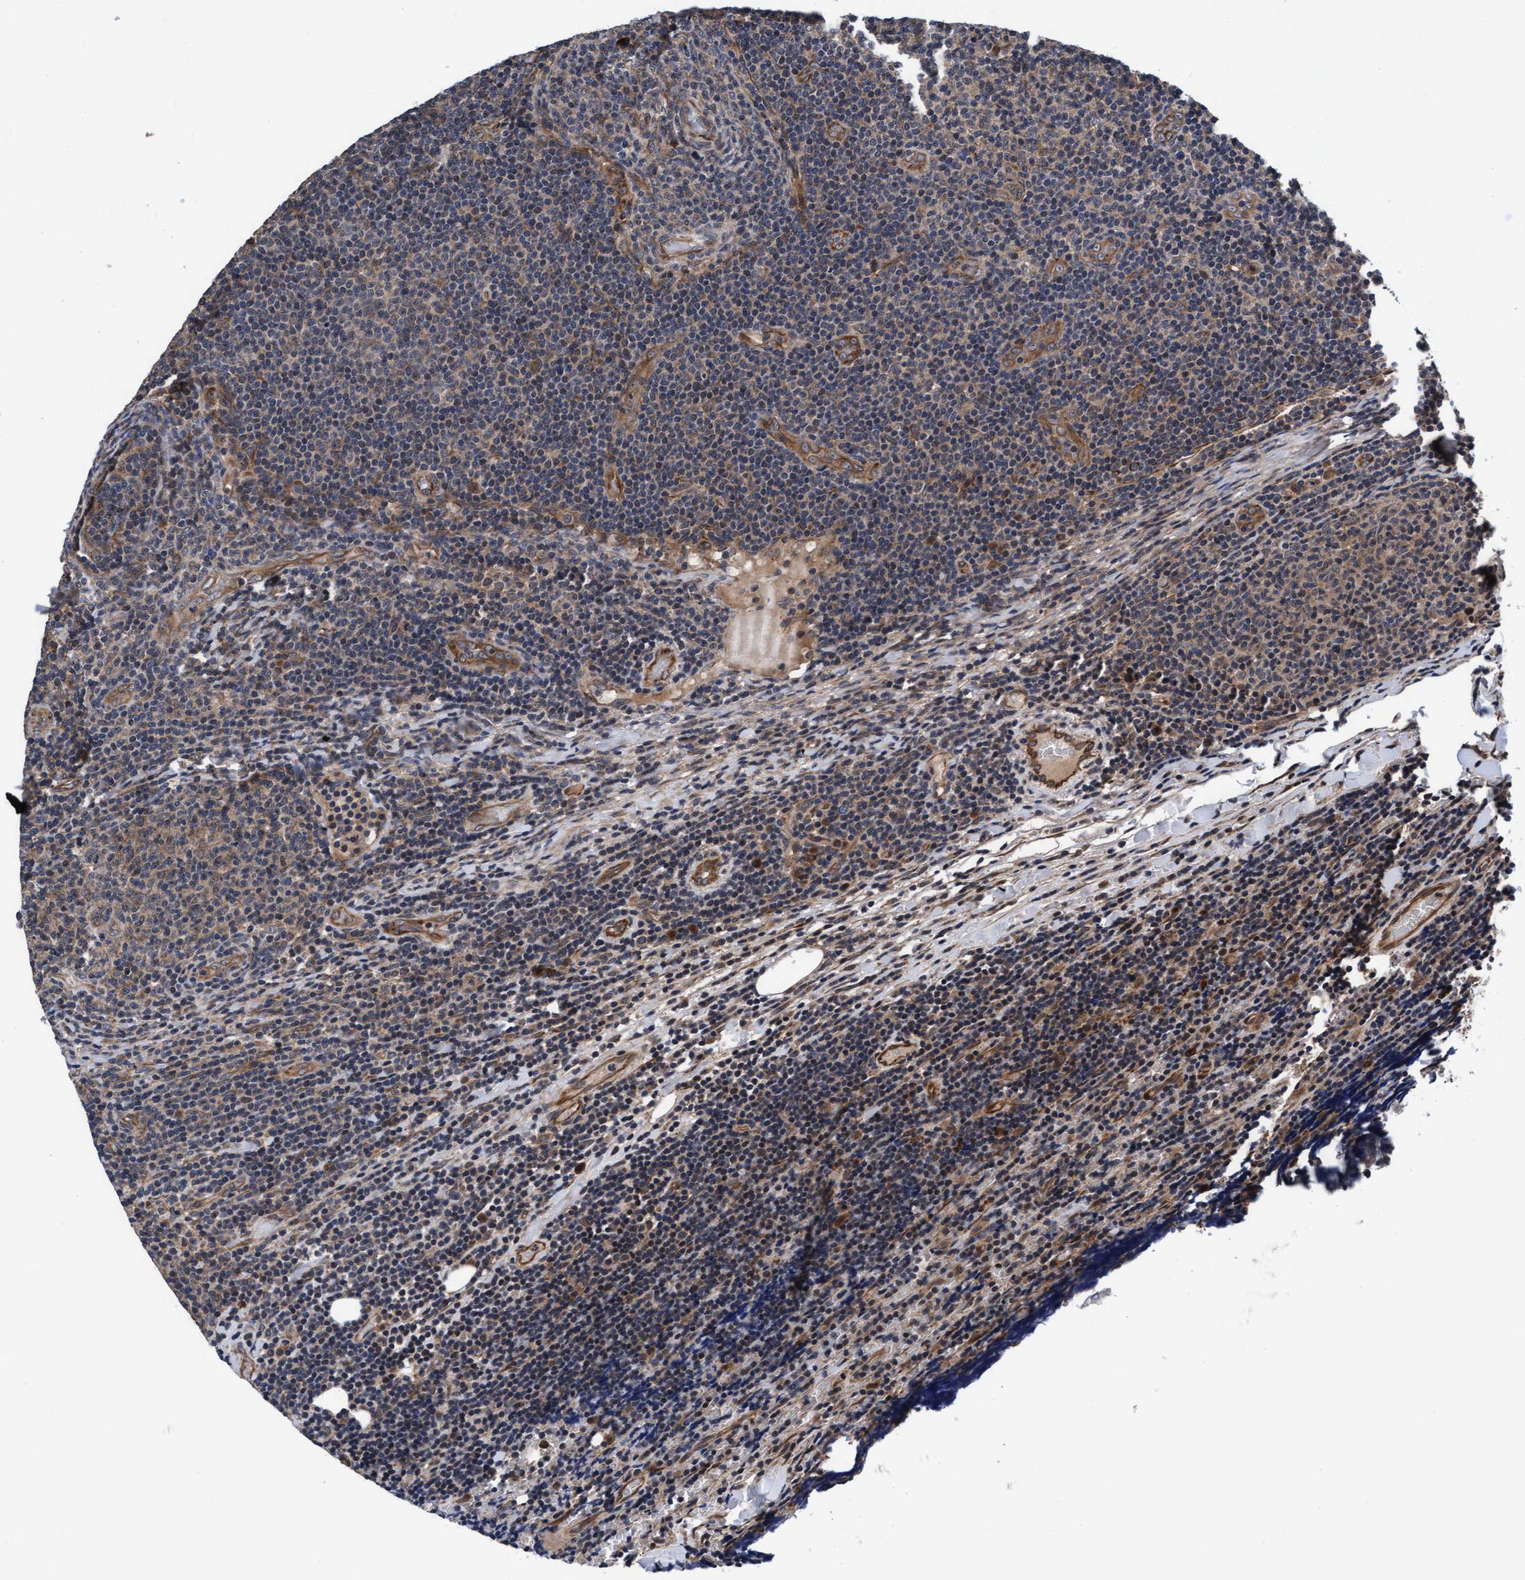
{"staining": {"intensity": "weak", "quantity": "25%-75%", "location": "cytoplasmic/membranous"}, "tissue": "lymphoma", "cell_type": "Tumor cells", "image_type": "cancer", "snomed": [{"axis": "morphology", "description": "Malignant lymphoma, non-Hodgkin's type, Low grade"}, {"axis": "topography", "description": "Lymph node"}], "caption": "Weak cytoplasmic/membranous protein positivity is seen in approximately 25%-75% of tumor cells in lymphoma.", "gene": "EFCAB13", "patient": {"sex": "male", "age": 66}}